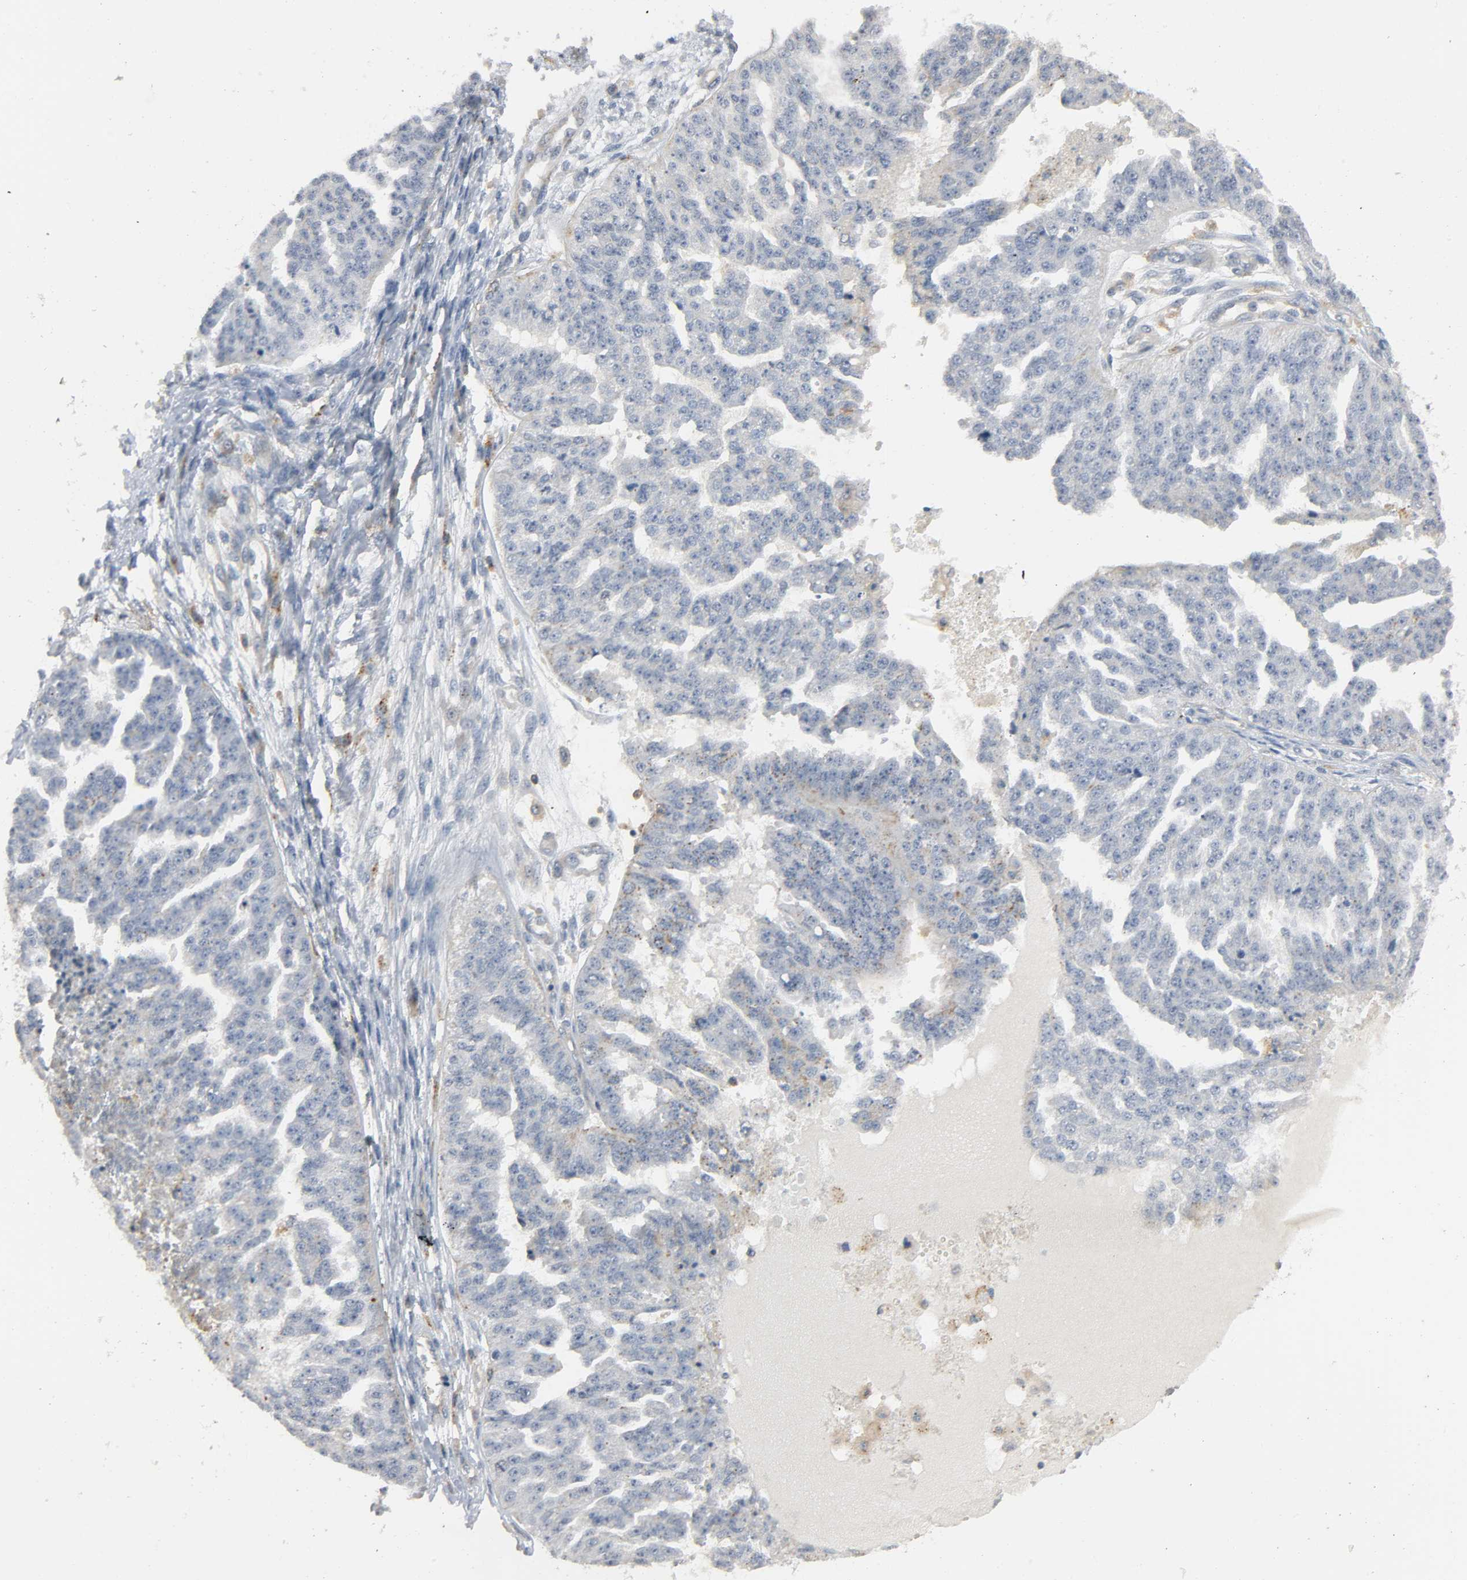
{"staining": {"intensity": "negative", "quantity": "none", "location": "none"}, "tissue": "ovarian cancer", "cell_type": "Tumor cells", "image_type": "cancer", "snomed": [{"axis": "morphology", "description": "Cystadenocarcinoma, serous, NOS"}, {"axis": "topography", "description": "Ovary"}], "caption": "There is no significant expression in tumor cells of ovarian serous cystadenocarcinoma. Brightfield microscopy of IHC stained with DAB (3,3'-diaminobenzidine) (brown) and hematoxylin (blue), captured at high magnification.", "gene": "CD4", "patient": {"sex": "female", "age": 58}}